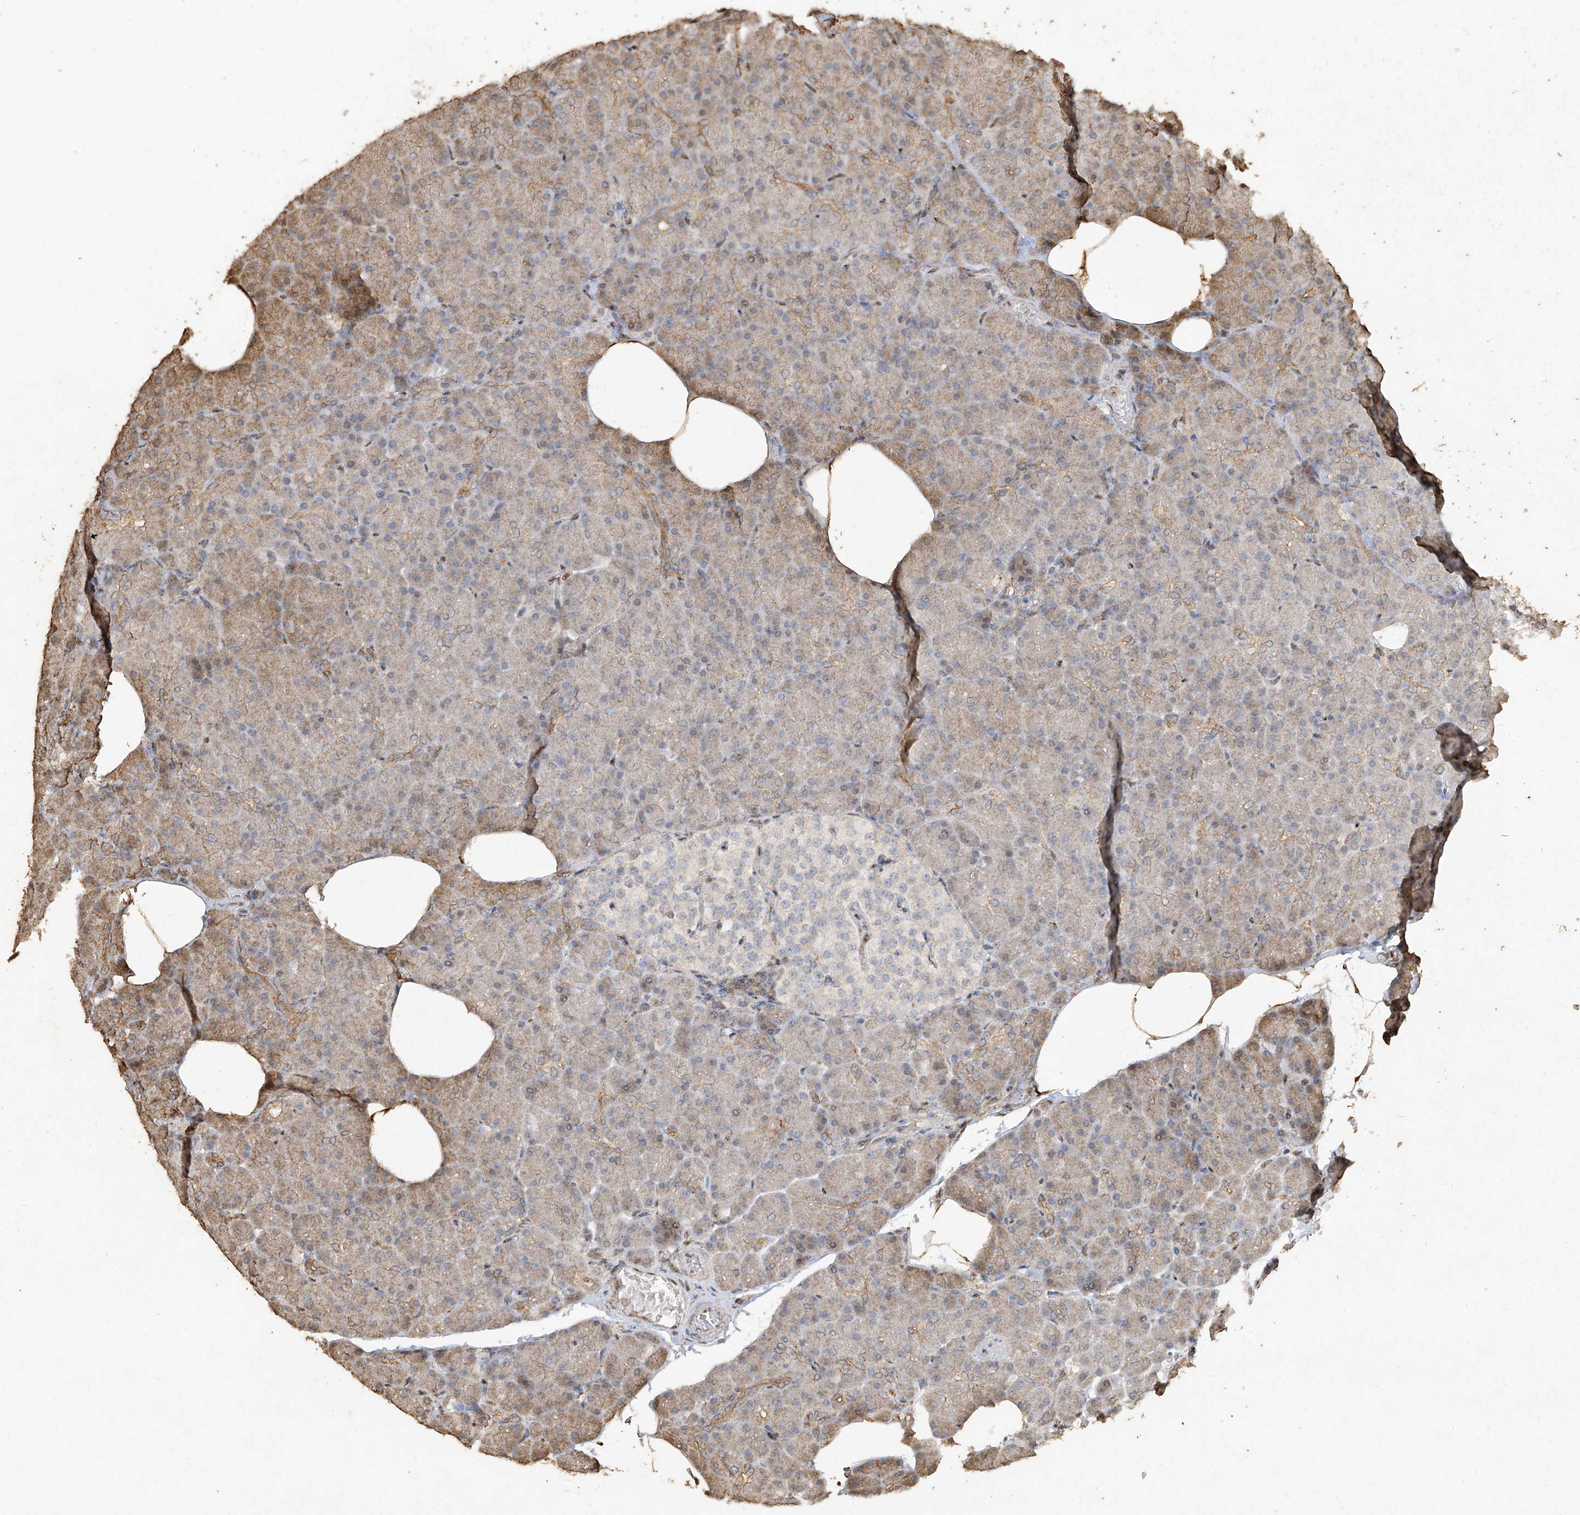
{"staining": {"intensity": "moderate", "quantity": "<25%", "location": "cytoplasmic/membranous"}, "tissue": "pancreas", "cell_type": "Exocrine glandular cells", "image_type": "normal", "snomed": [{"axis": "morphology", "description": "Normal tissue, NOS"}, {"axis": "topography", "description": "Pancreas"}], "caption": "An immunohistochemistry (IHC) photomicrograph of unremarkable tissue is shown. Protein staining in brown highlights moderate cytoplasmic/membranous positivity in pancreas within exocrine glandular cells. (brown staining indicates protein expression, while blue staining denotes nuclei).", "gene": "ERBB3", "patient": {"sex": "female", "age": 43}}